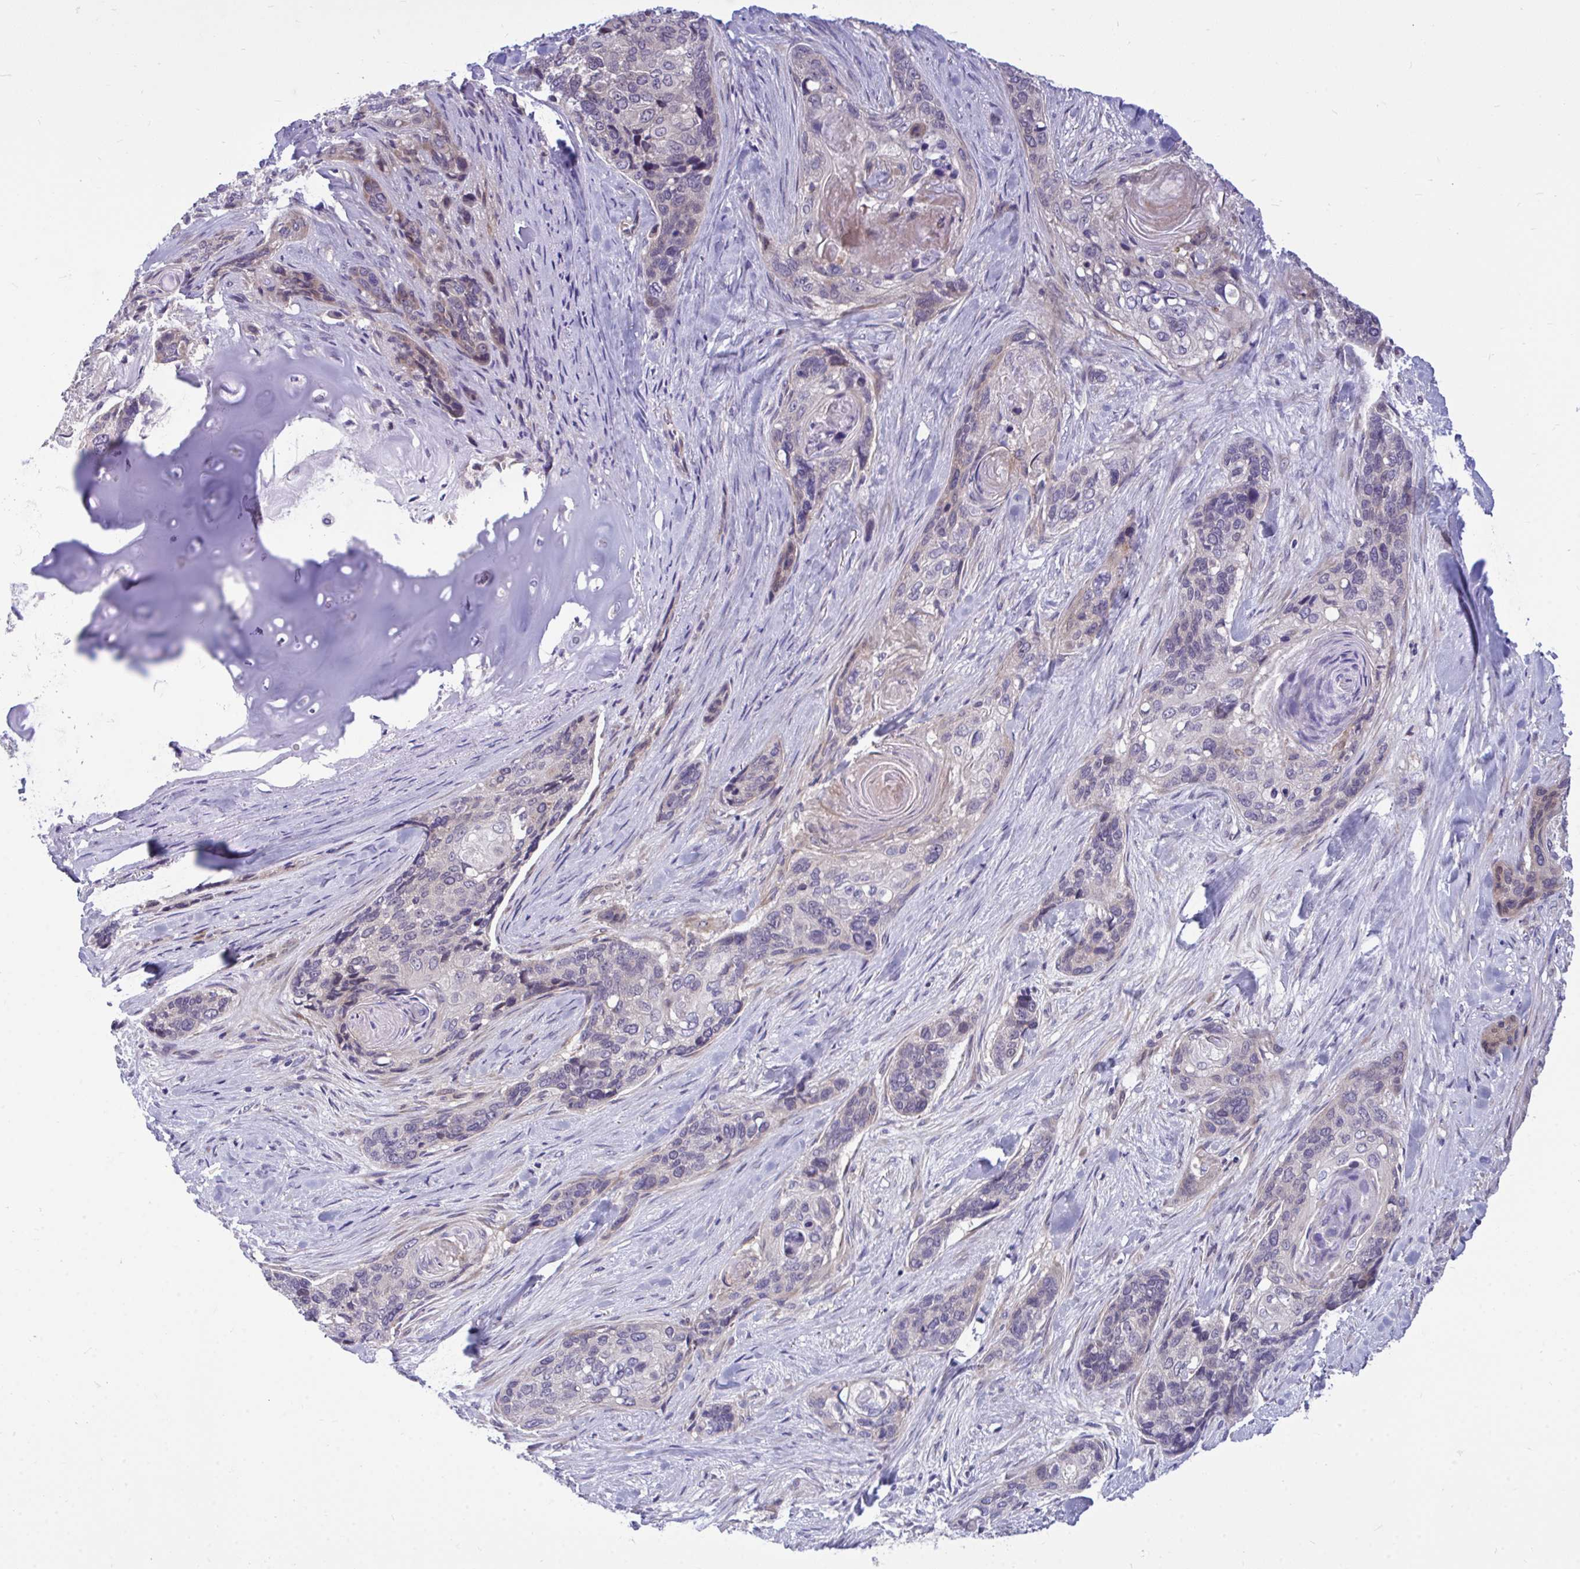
{"staining": {"intensity": "weak", "quantity": "<25%", "location": "cytoplasmic/membranous"}, "tissue": "lung cancer", "cell_type": "Tumor cells", "image_type": "cancer", "snomed": [{"axis": "morphology", "description": "Squamous cell carcinoma, NOS"}, {"axis": "morphology", "description": "Squamous cell carcinoma, metastatic, NOS"}, {"axis": "topography", "description": "Lymph node"}, {"axis": "topography", "description": "Lung"}], "caption": "Photomicrograph shows no significant protein staining in tumor cells of lung metastatic squamous cell carcinoma. (DAB (3,3'-diaminobenzidine) immunohistochemistry with hematoxylin counter stain).", "gene": "HMBOX1", "patient": {"sex": "male", "age": 41}}